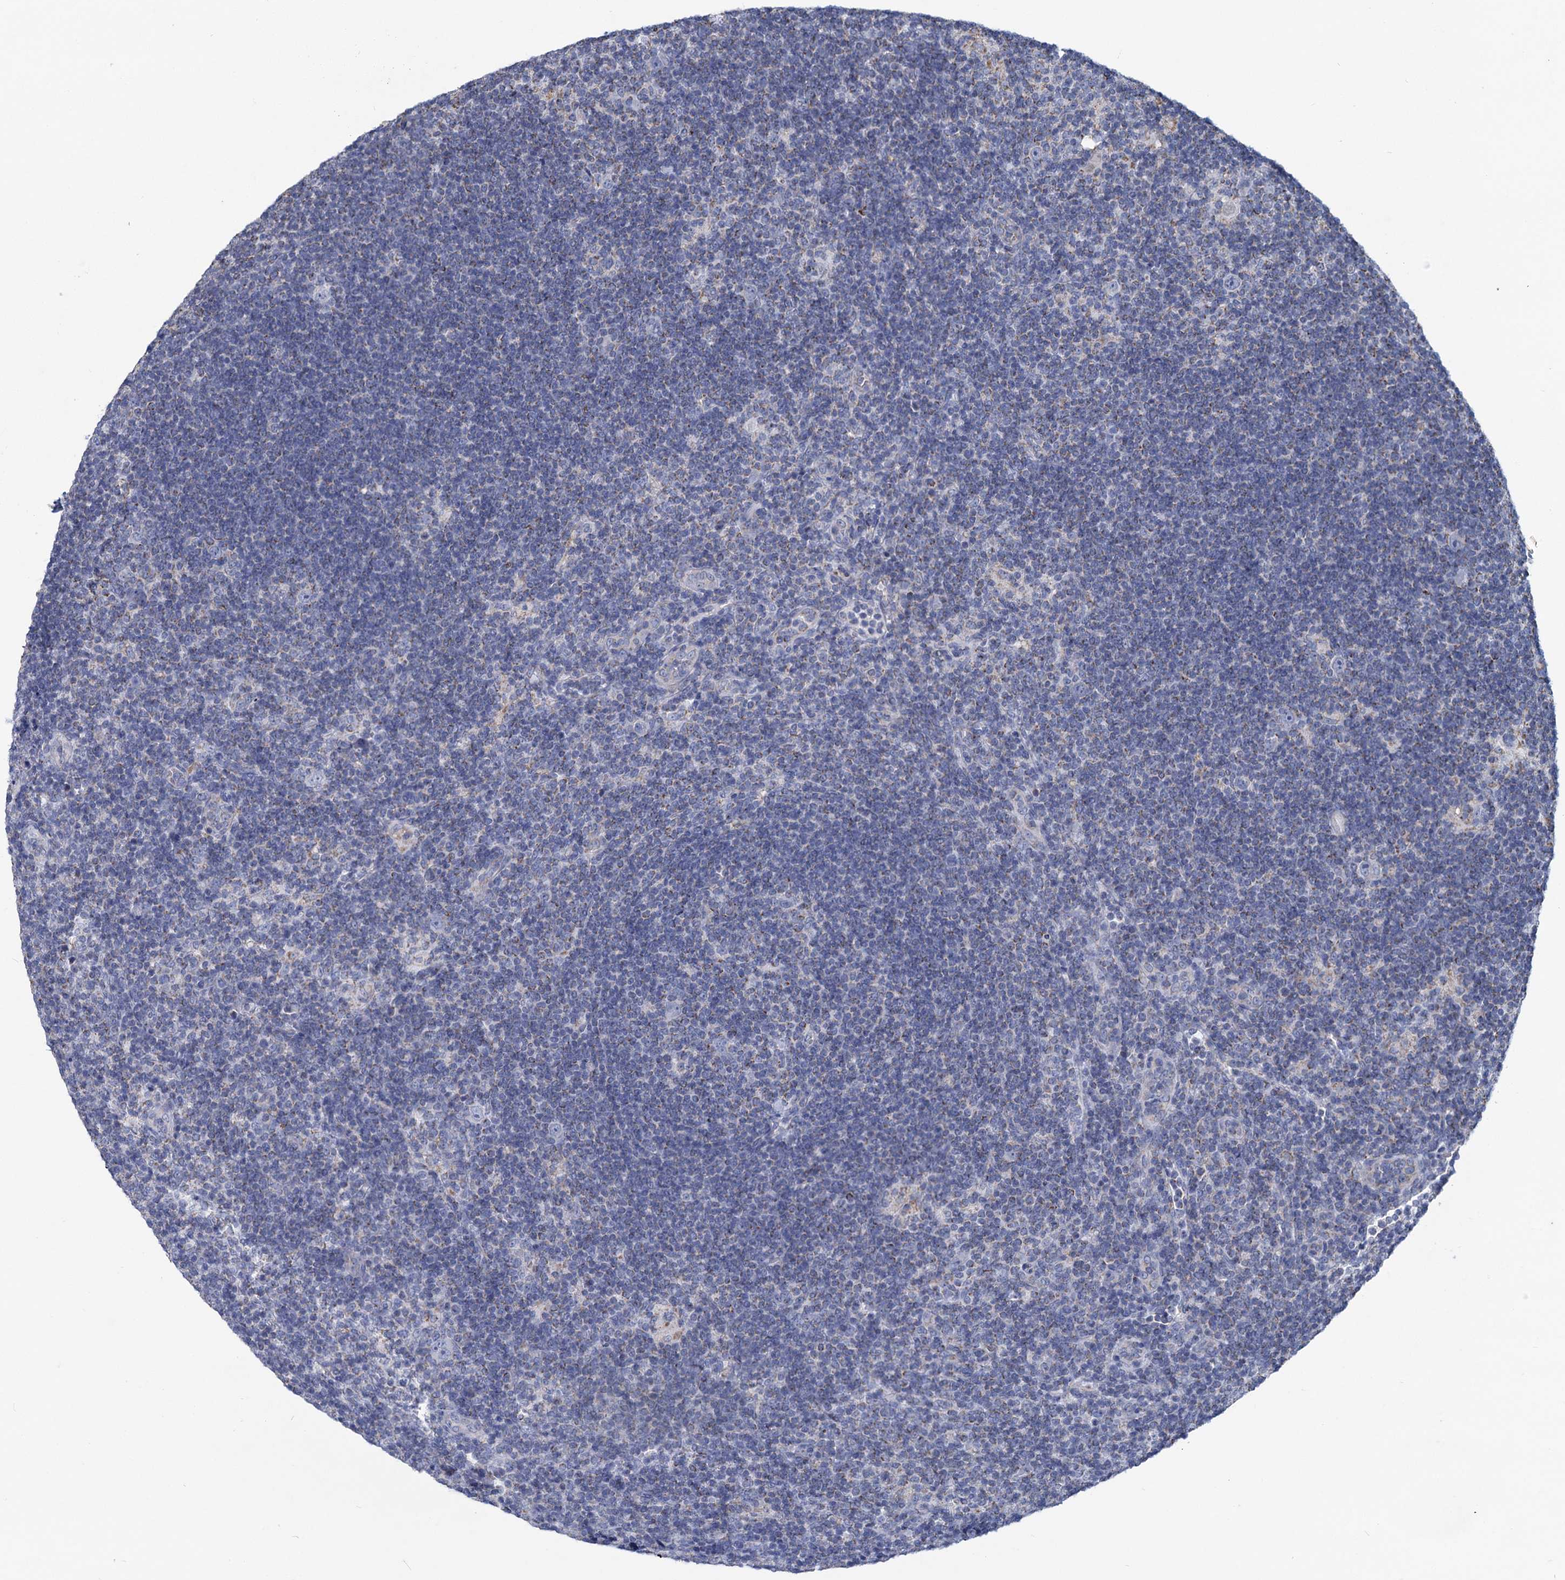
{"staining": {"intensity": "negative", "quantity": "none", "location": "none"}, "tissue": "lymphoma", "cell_type": "Tumor cells", "image_type": "cancer", "snomed": [{"axis": "morphology", "description": "Hodgkin's disease, NOS"}, {"axis": "topography", "description": "Lymph node"}], "caption": "DAB (3,3'-diaminobenzidine) immunohistochemical staining of lymphoma reveals no significant staining in tumor cells.", "gene": "NDUFC2", "patient": {"sex": "female", "age": 57}}